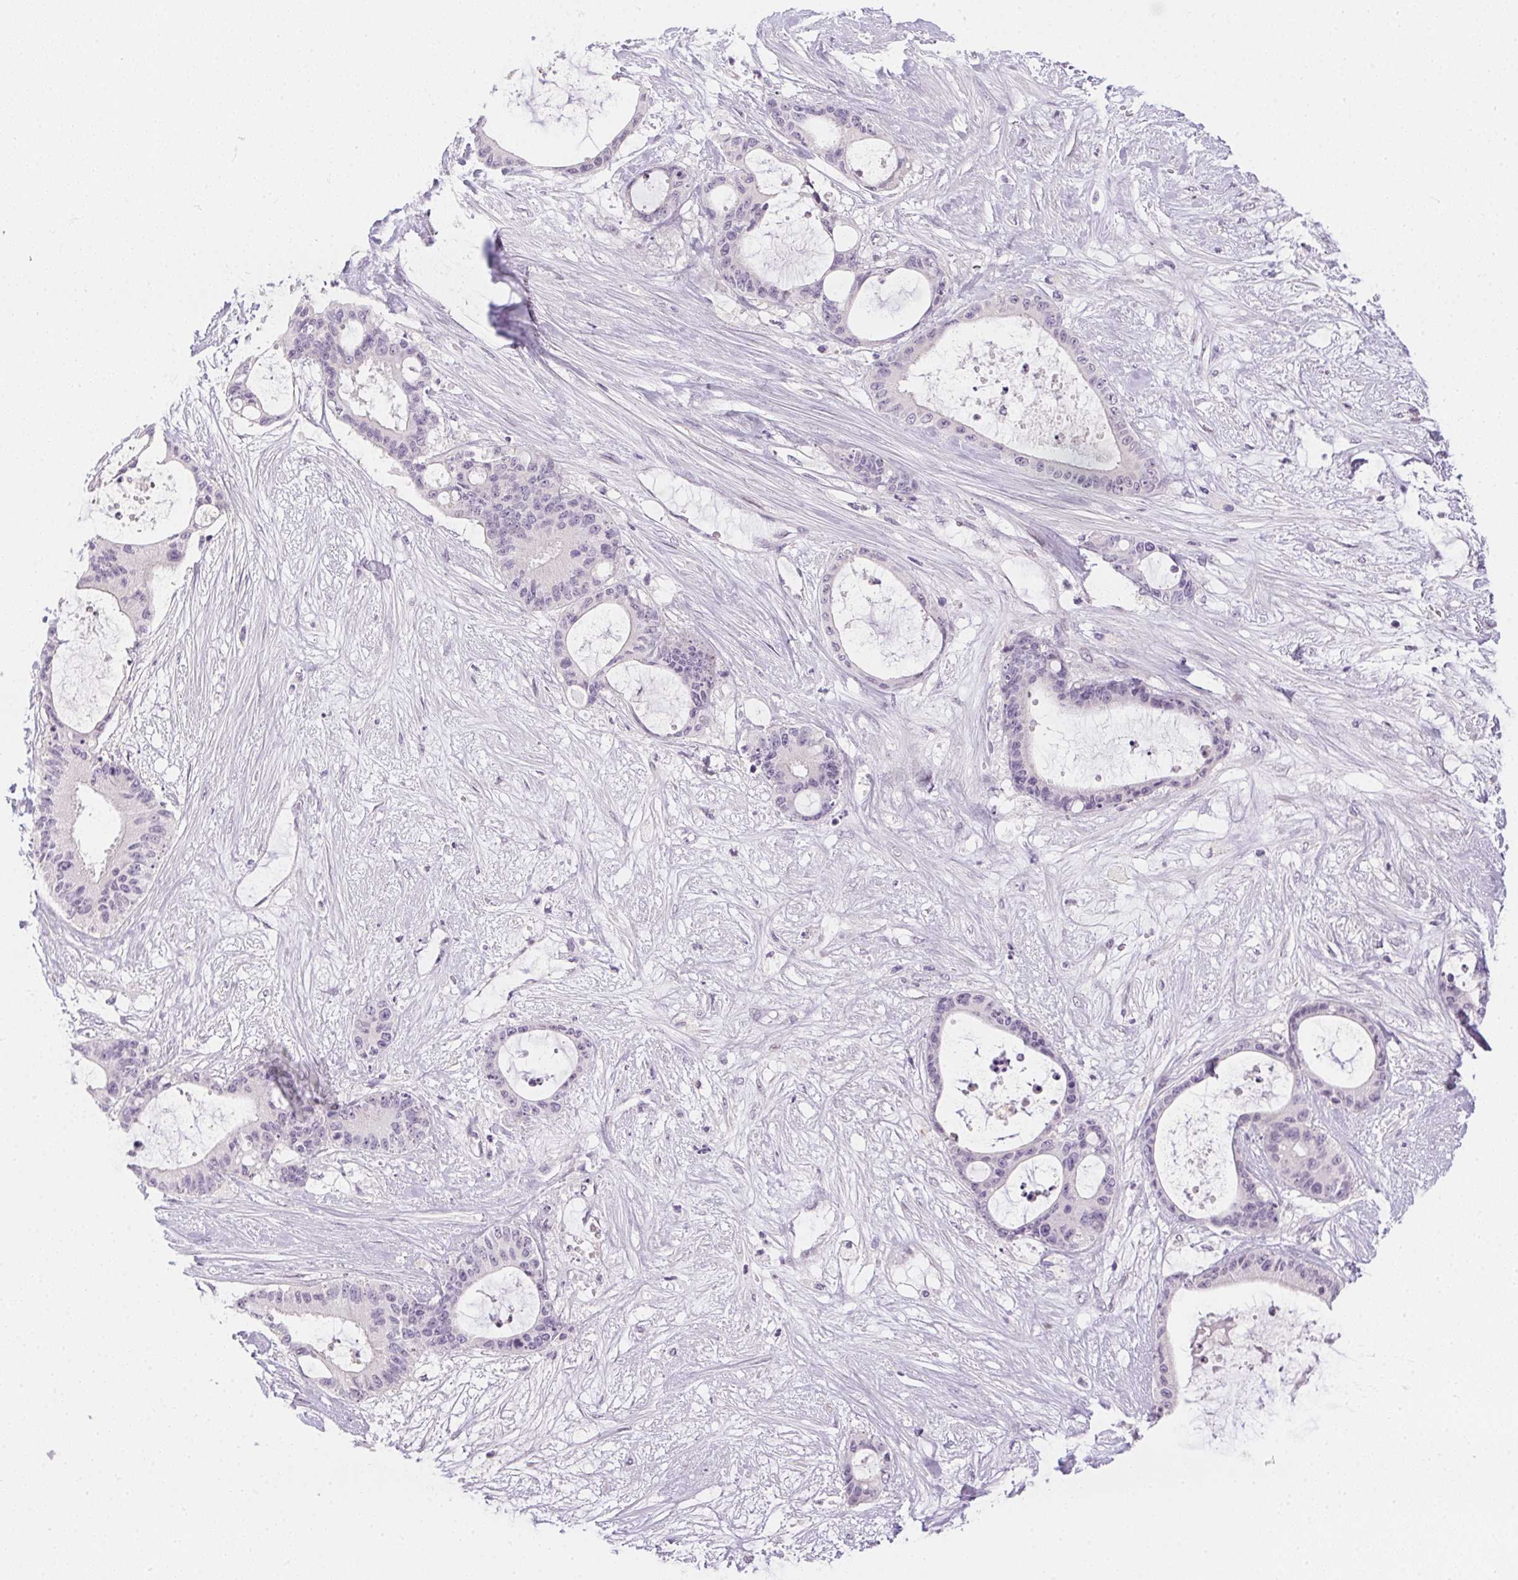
{"staining": {"intensity": "negative", "quantity": "none", "location": "none"}, "tissue": "liver cancer", "cell_type": "Tumor cells", "image_type": "cancer", "snomed": [{"axis": "morphology", "description": "Normal tissue, NOS"}, {"axis": "morphology", "description": "Cholangiocarcinoma"}, {"axis": "topography", "description": "Liver"}, {"axis": "topography", "description": "Peripheral nerve tissue"}], "caption": "Immunohistochemistry (IHC) of liver cancer (cholangiocarcinoma) demonstrates no staining in tumor cells.", "gene": "GSDMC", "patient": {"sex": "female", "age": 73}}